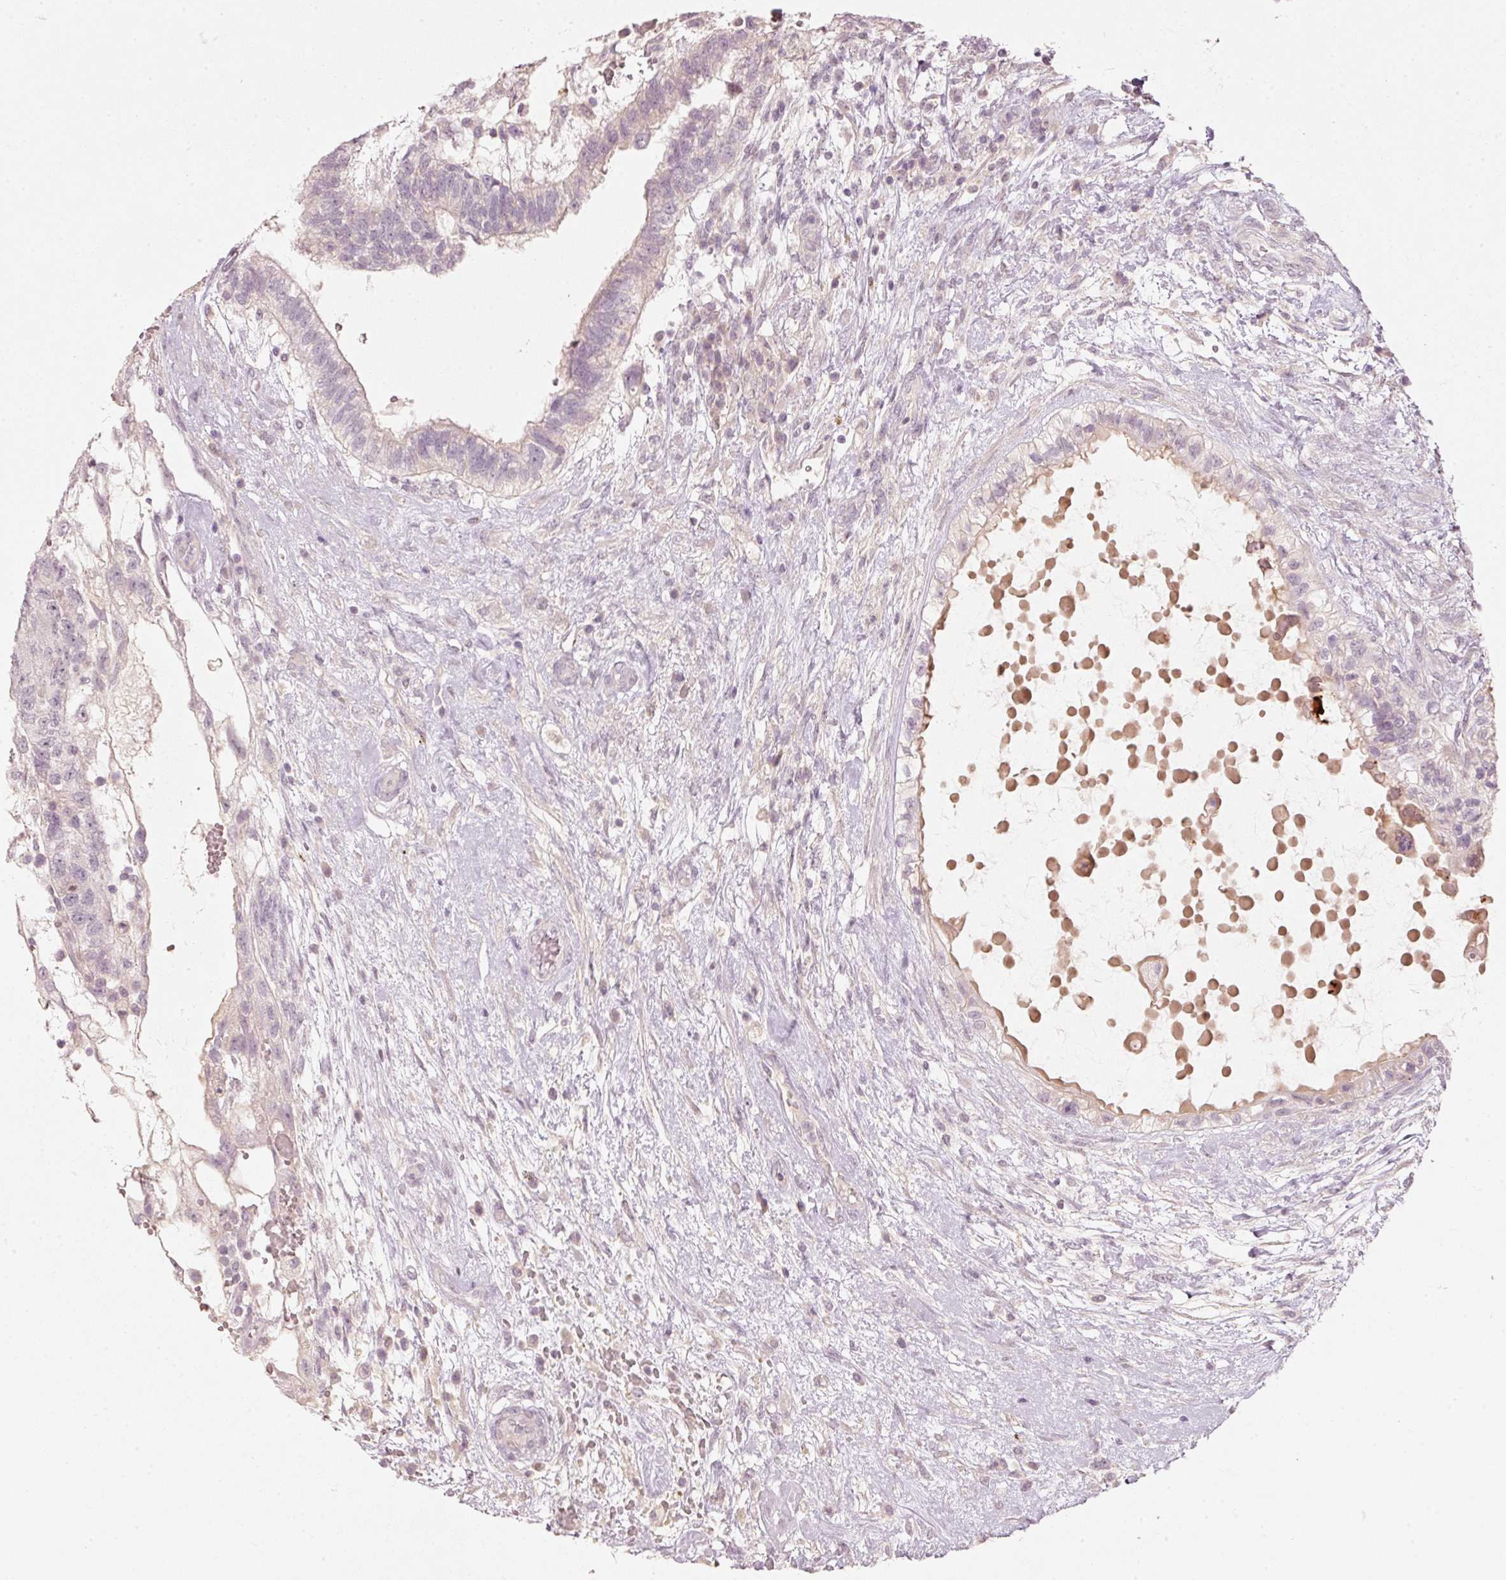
{"staining": {"intensity": "negative", "quantity": "none", "location": "none"}, "tissue": "testis cancer", "cell_type": "Tumor cells", "image_type": "cancer", "snomed": [{"axis": "morphology", "description": "Normal tissue, NOS"}, {"axis": "morphology", "description": "Carcinoma, Embryonal, NOS"}, {"axis": "topography", "description": "Testis"}], "caption": "The IHC image has no significant positivity in tumor cells of testis cancer tissue.", "gene": "STEAP1", "patient": {"sex": "male", "age": 32}}